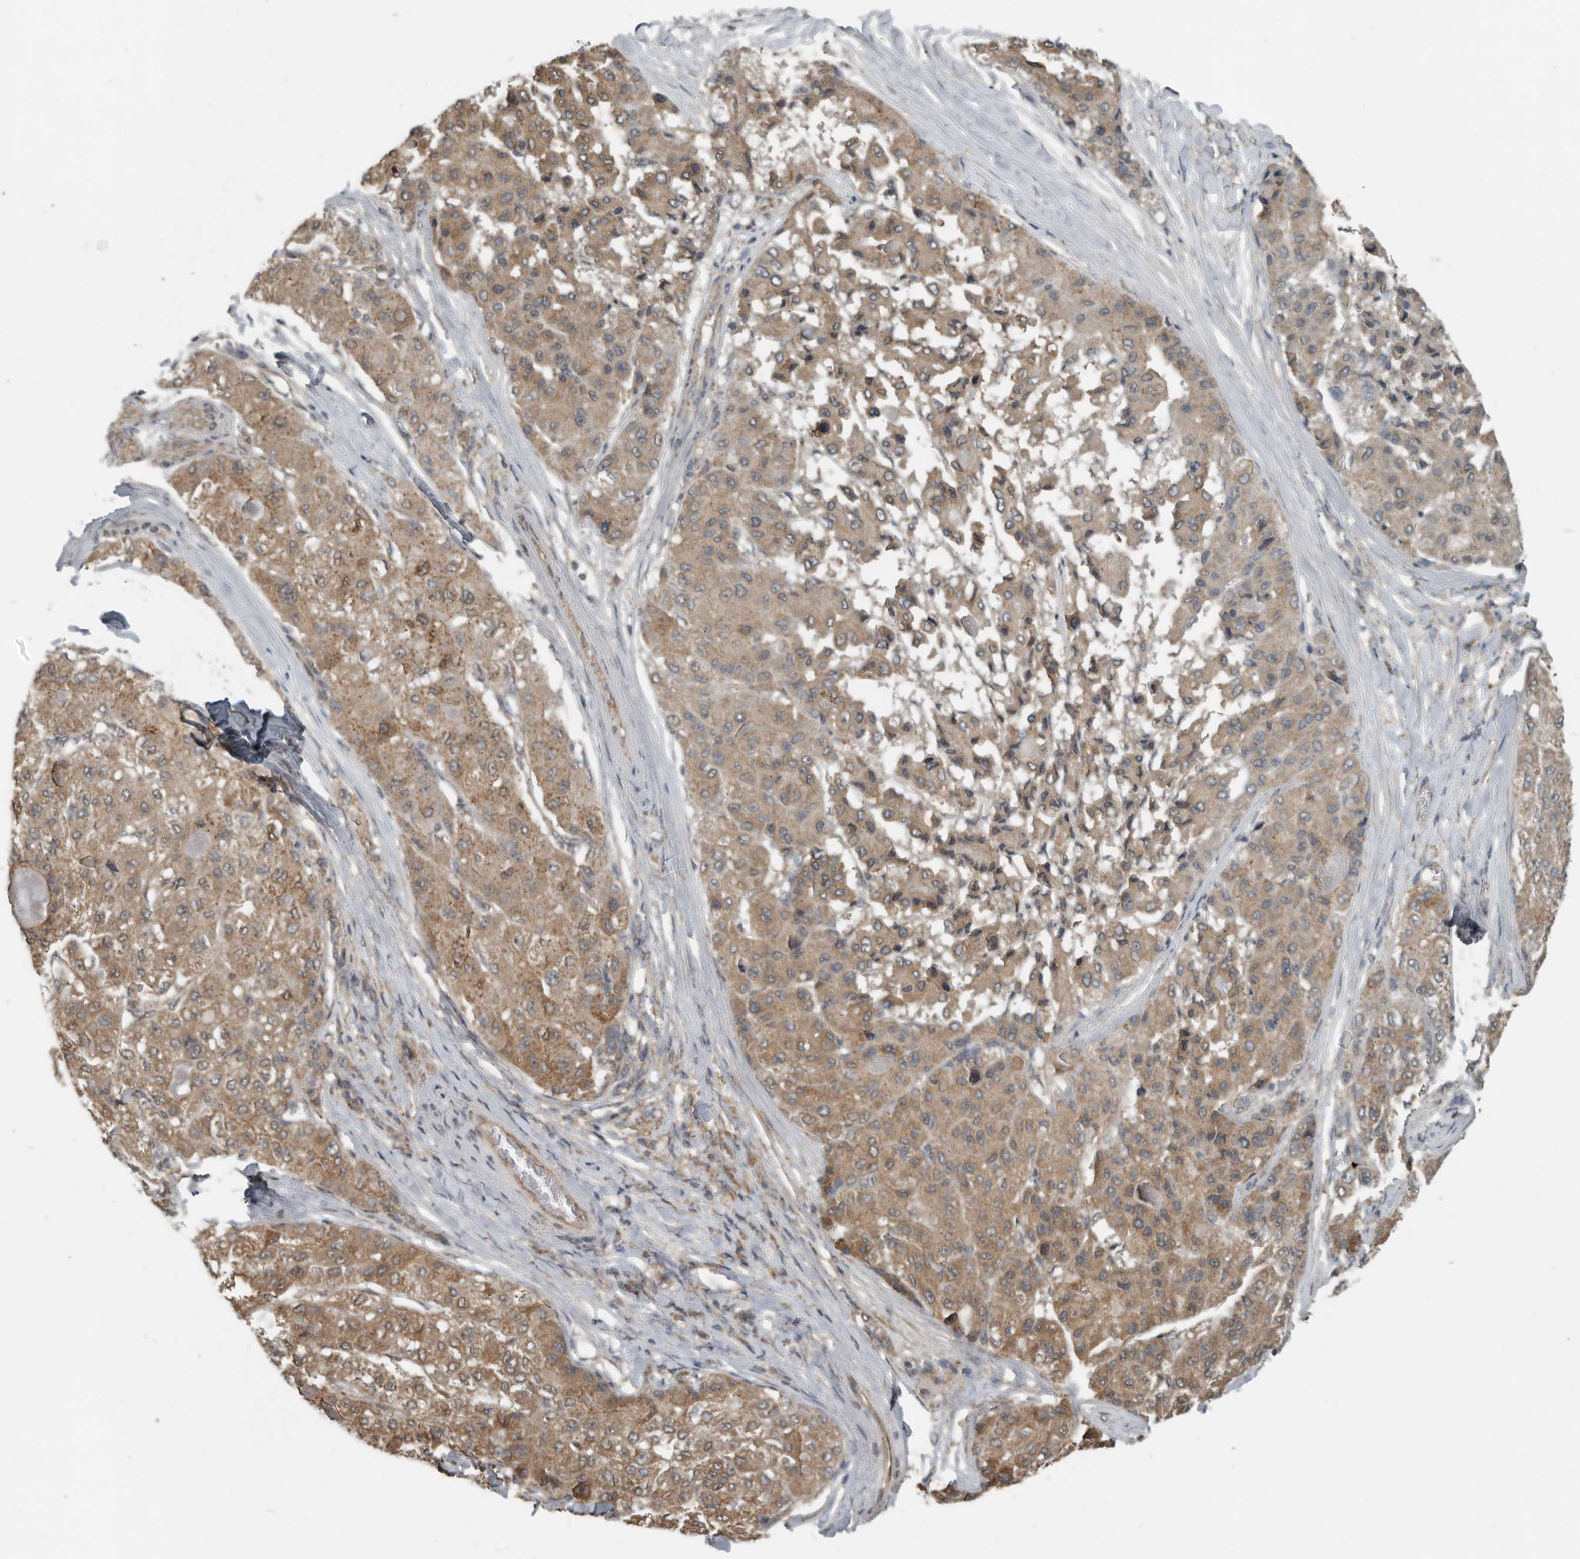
{"staining": {"intensity": "moderate", "quantity": ">75%", "location": "cytoplasmic/membranous"}, "tissue": "liver cancer", "cell_type": "Tumor cells", "image_type": "cancer", "snomed": [{"axis": "morphology", "description": "Carcinoma, Hepatocellular, NOS"}, {"axis": "topography", "description": "Liver"}], "caption": "This photomicrograph shows immunohistochemistry (IHC) staining of human hepatocellular carcinoma (liver), with medium moderate cytoplasmic/membranous positivity in about >75% of tumor cells.", "gene": "AFAP1", "patient": {"sex": "male", "age": 80}}